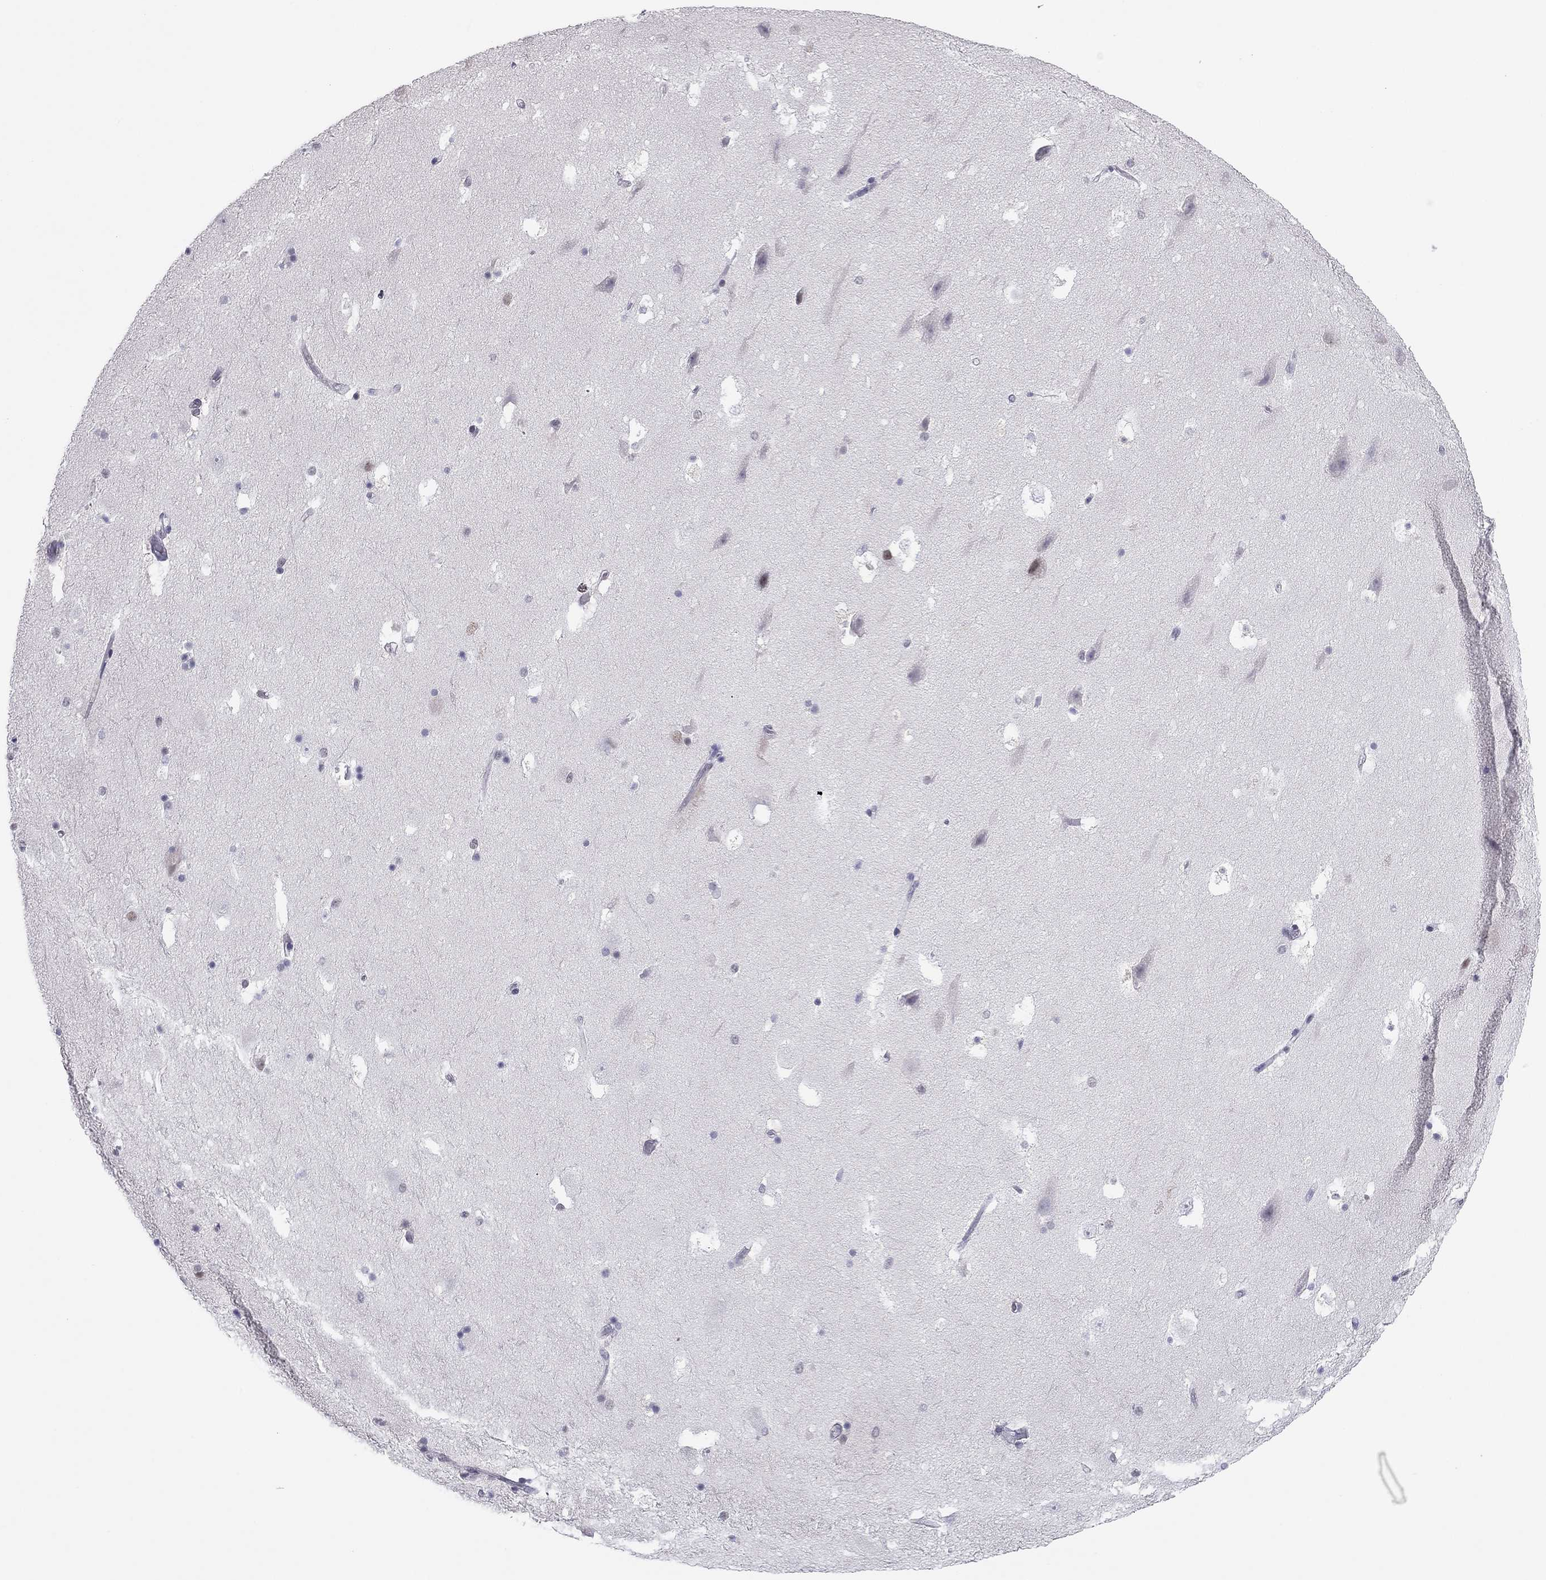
{"staining": {"intensity": "negative", "quantity": "none", "location": "none"}, "tissue": "hippocampus", "cell_type": "Glial cells", "image_type": "normal", "snomed": [{"axis": "morphology", "description": "Normal tissue, NOS"}, {"axis": "topography", "description": "Hippocampus"}], "caption": "An immunohistochemistry histopathology image of benign hippocampus is shown. There is no staining in glial cells of hippocampus.", "gene": "DOT1L", "patient": {"sex": "male", "age": 51}}